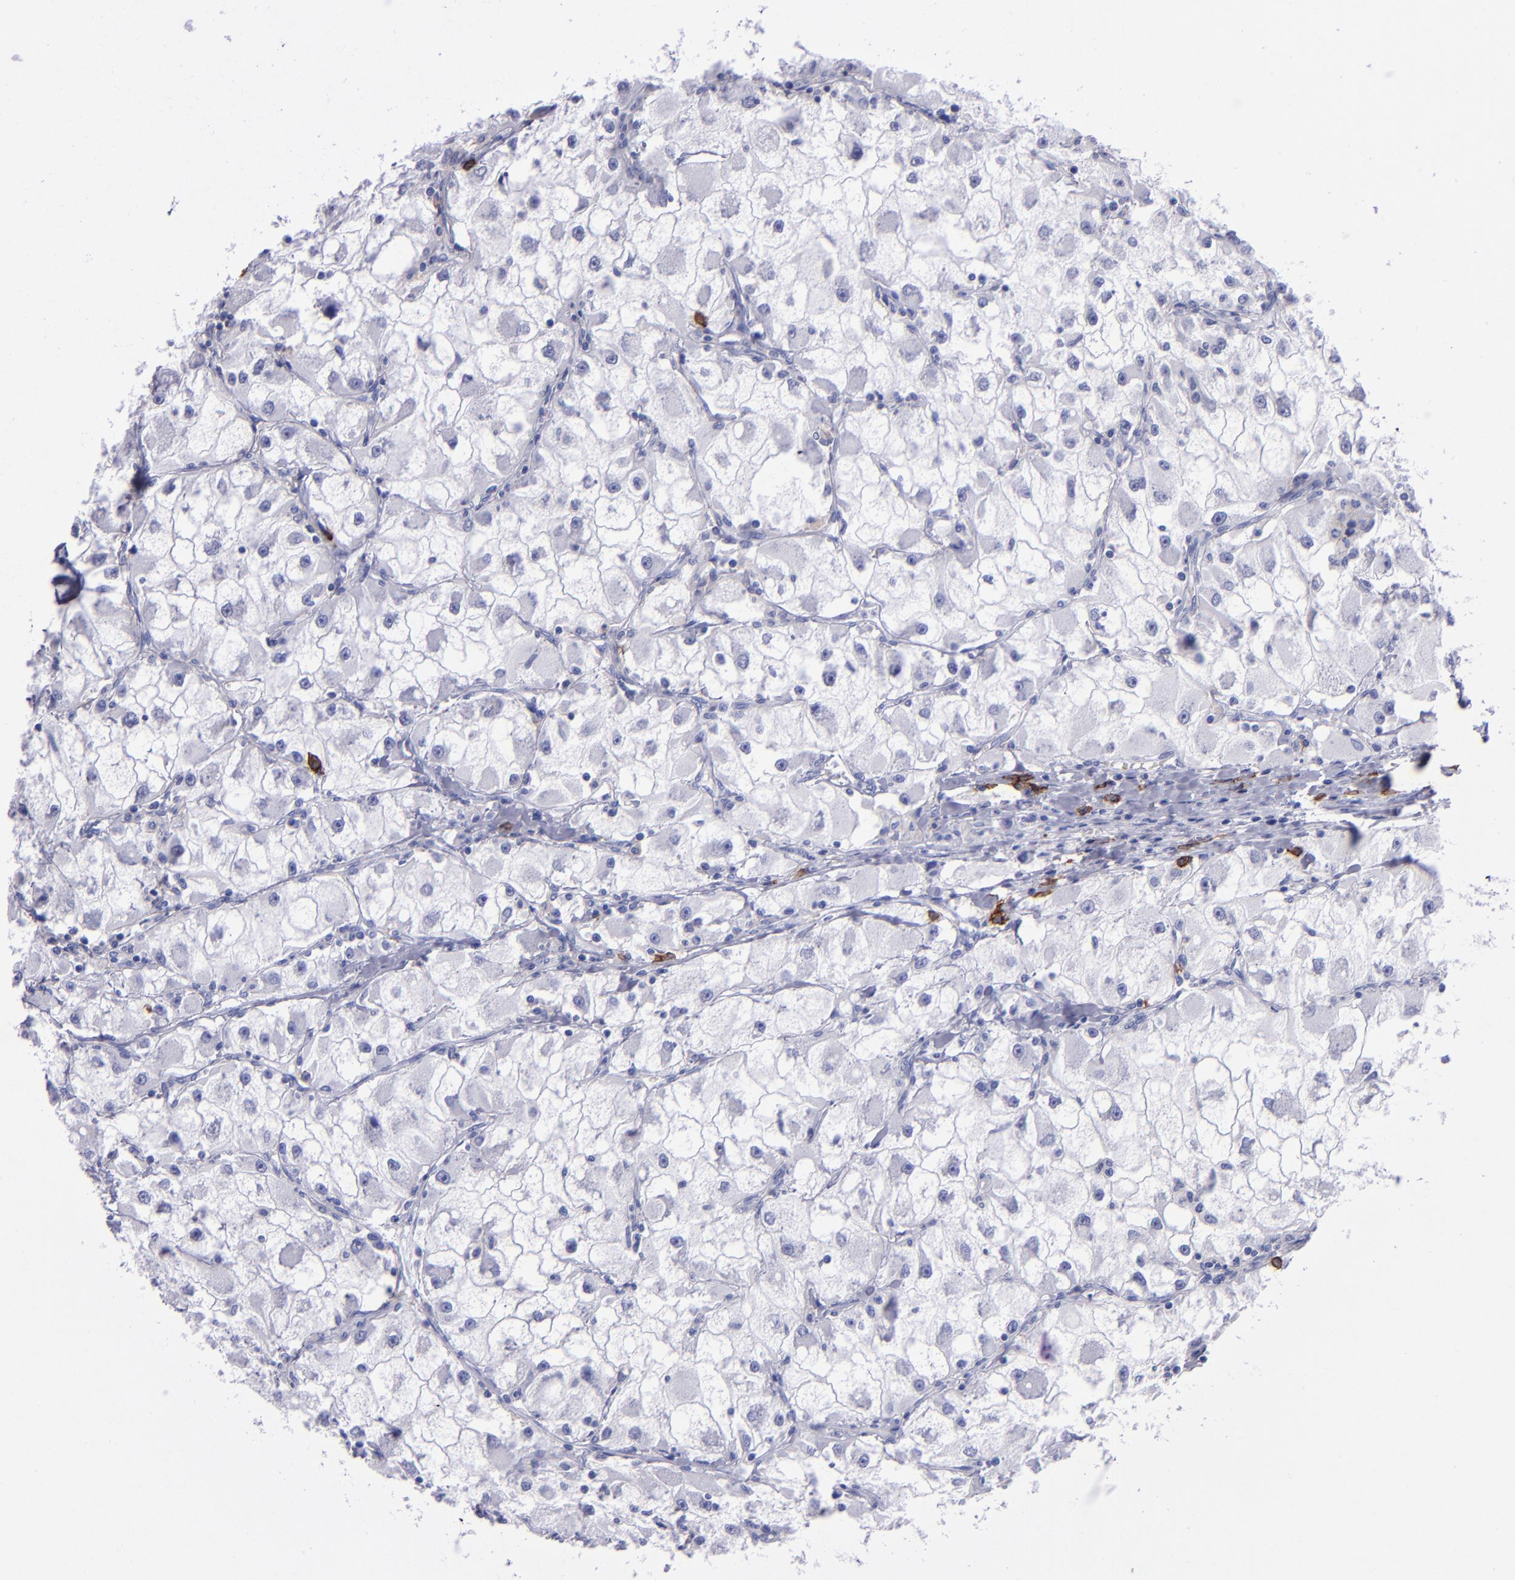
{"staining": {"intensity": "negative", "quantity": "none", "location": "none"}, "tissue": "renal cancer", "cell_type": "Tumor cells", "image_type": "cancer", "snomed": [{"axis": "morphology", "description": "Adenocarcinoma, NOS"}, {"axis": "topography", "description": "Kidney"}], "caption": "Histopathology image shows no protein staining in tumor cells of renal cancer (adenocarcinoma) tissue.", "gene": "CD38", "patient": {"sex": "female", "age": 73}}